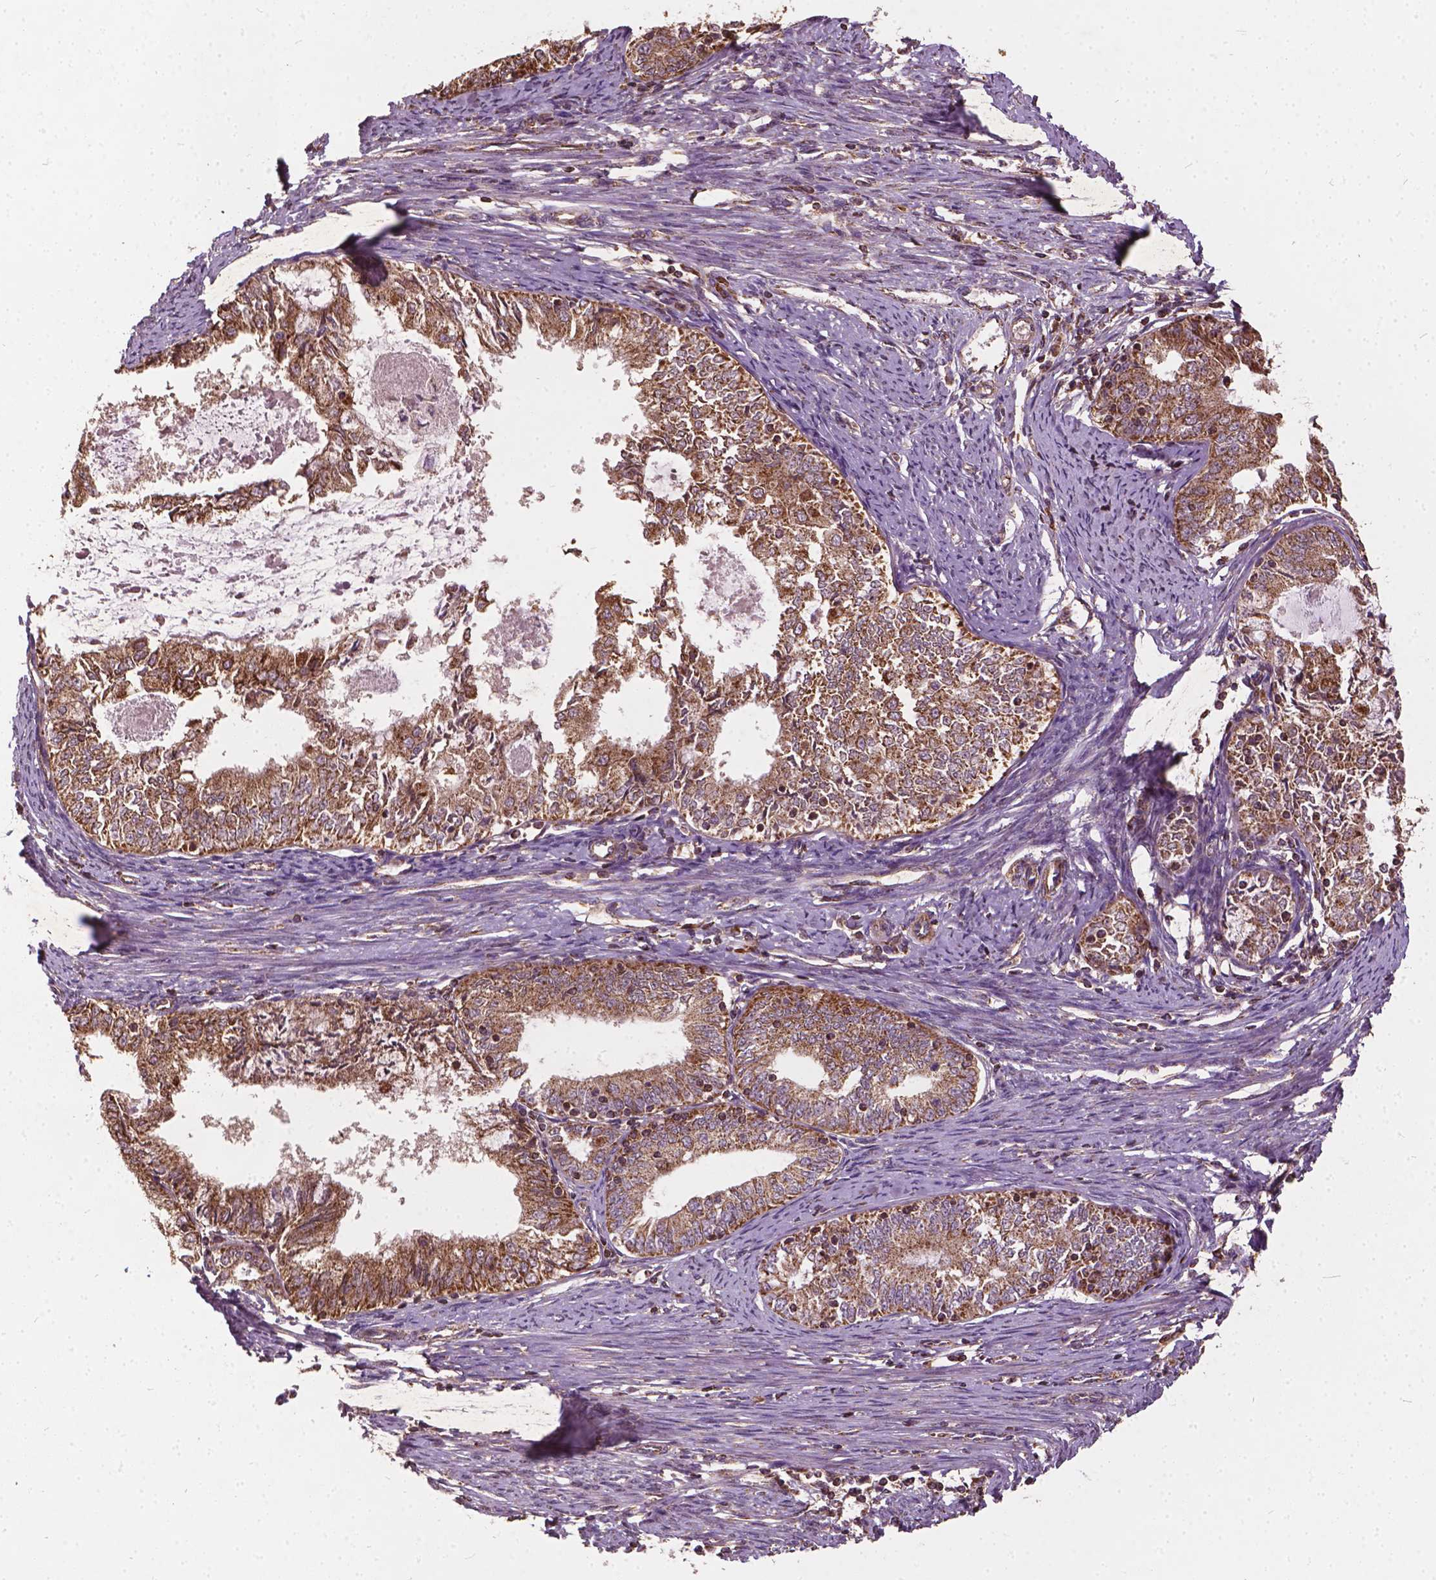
{"staining": {"intensity": "moderate", "quantity": ">75%", "location": "cytoplasmic/membranous"}, "tissue": "endometrial cancer", "cell_type": "Tumor cells", "image_type": "cancer", "snomed": [{"axis": "morphology", "description": "Adenocarcinoma, NOS"}, {"axis": "topography", "description": "Endometrium"}], "caption": "There is medium levels of moderate cytoplasmic/membranous positivity in tumor cells of adenocarcinoma (endometrial), as demonstrated by immunohistochemical staining (brown color).", "gene": "UBXN2A", "patient": {"sex": "female", "age": 57}}